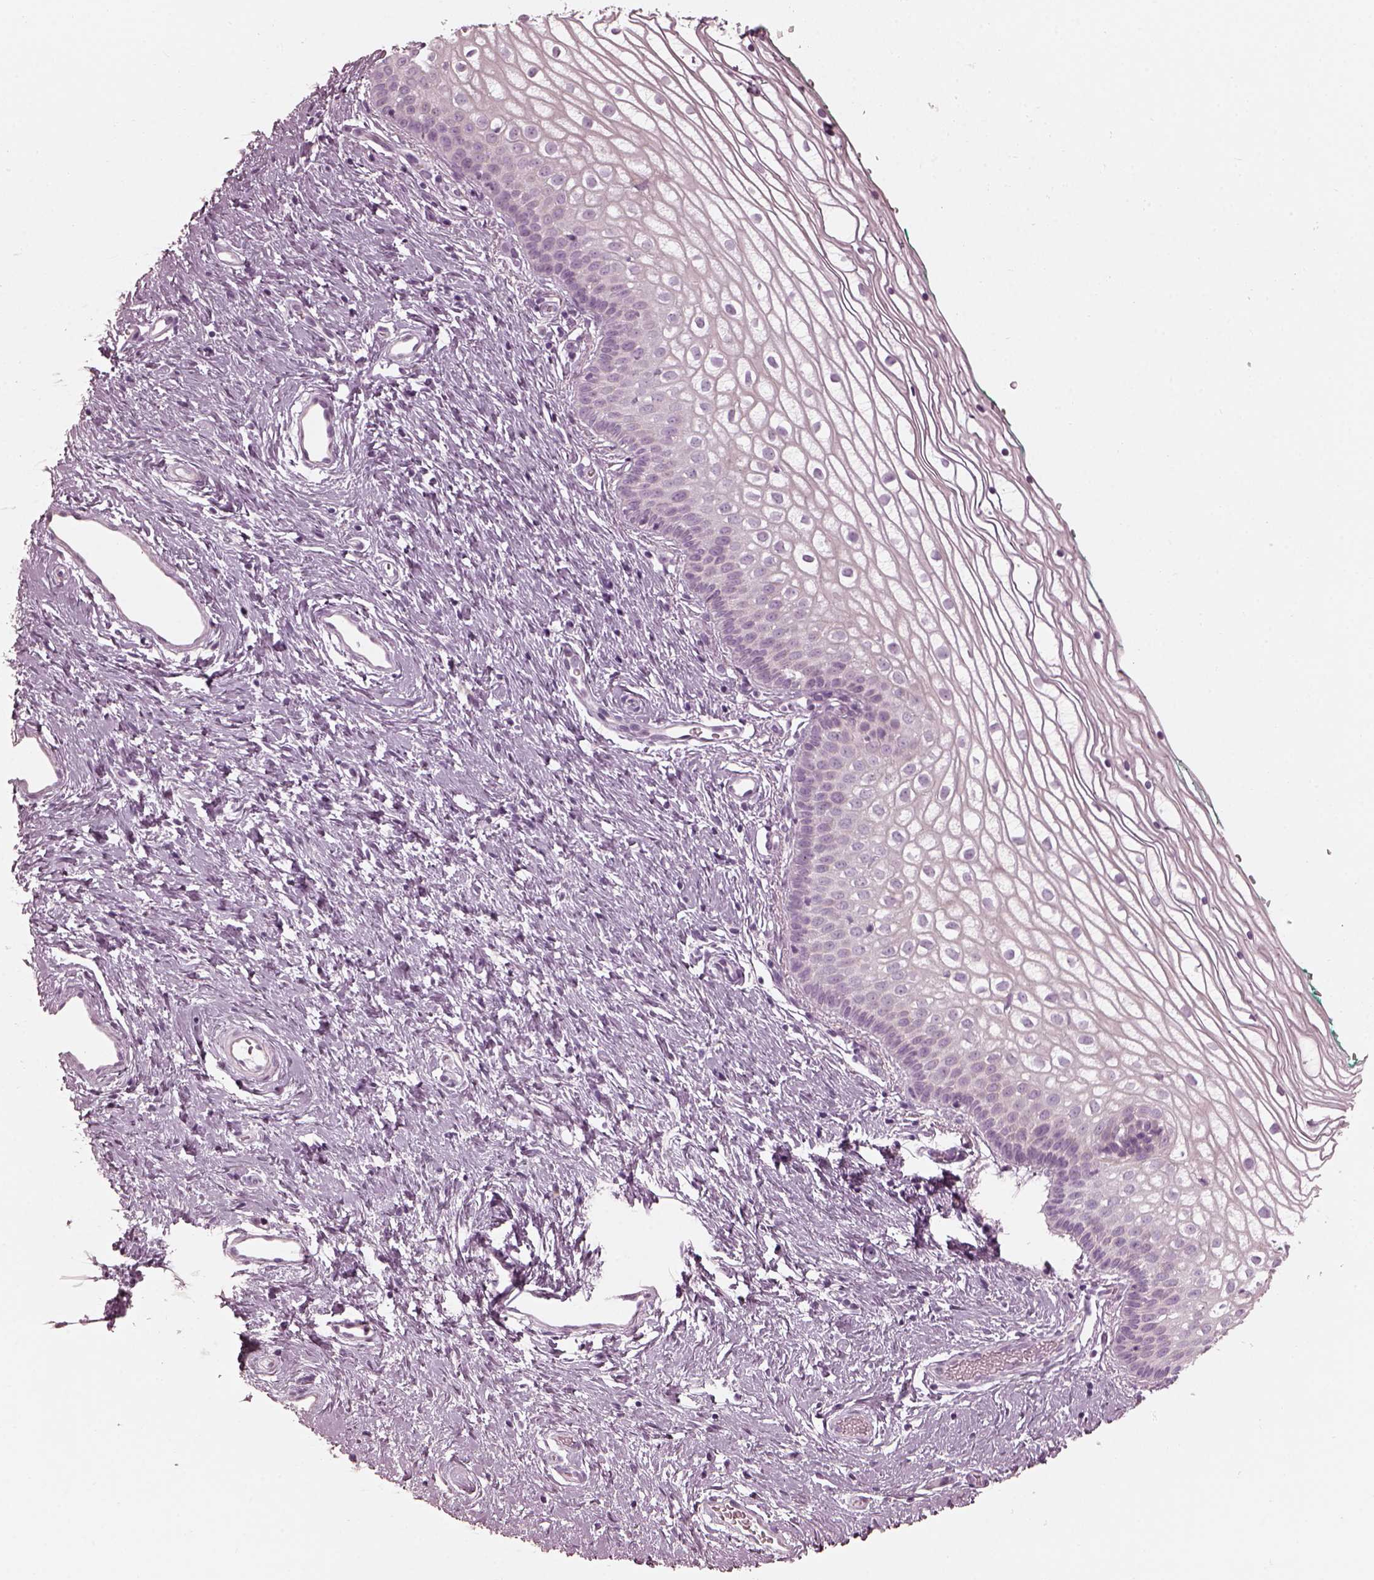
{"staining": {"intensity": "negative", "quantity": "none", "location": "none"}, "tissue": "vagina", "cell_type": "Squamous epithelial cells", "image_type": "normal", "snomed": [{"axis": "morphology", "description": "Normal tissue, NOS"}, {"axis": "topography", "description": "Vagina"}], "caption": "This is an immunohistochemistry (IHC) histopathology image of normal vagina. There is no expression in squamous epithelial cells.", "gene": "SAXO2", "patient": {"sex": "female", "age": 36}}